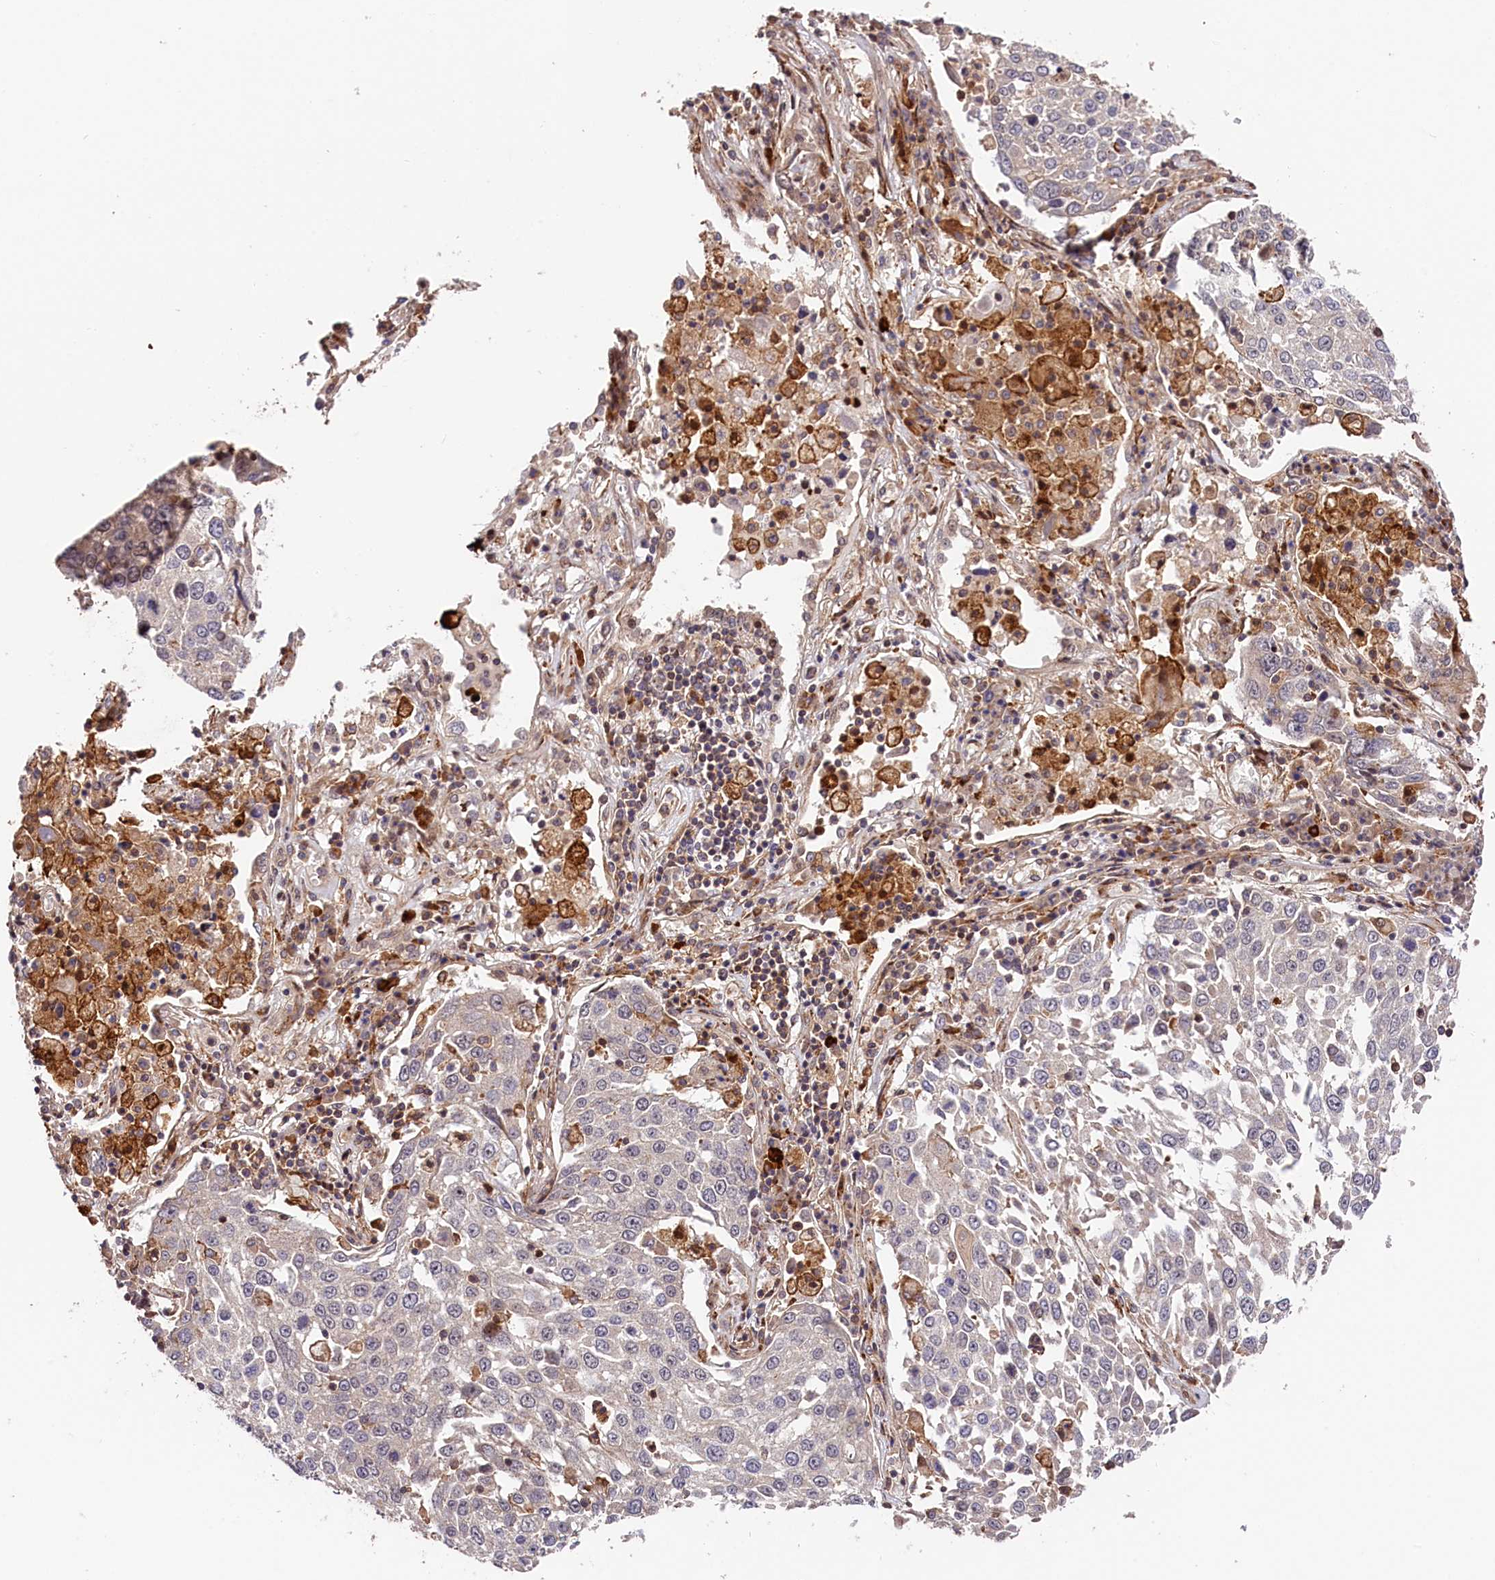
{"staining": {"intensity": "negative", "quantity": "none", "location": "none"}, "tissue": "lung cancer", "cell_type": "Tumor cells", "image_type": "cancer", "snomed": [{"axis": "morphology", "description": "Squamous cell carcinoma, NOS"}, {"axis": "topography", "description": "Lung"}], "caption": "Lung cancer (squamous cell carcinoma) was stained to show a protein in brown. There is no significant positivity in tumor cells.", "gene": "CACNA1H", "patient": {"sex": "male", "age": 65}}